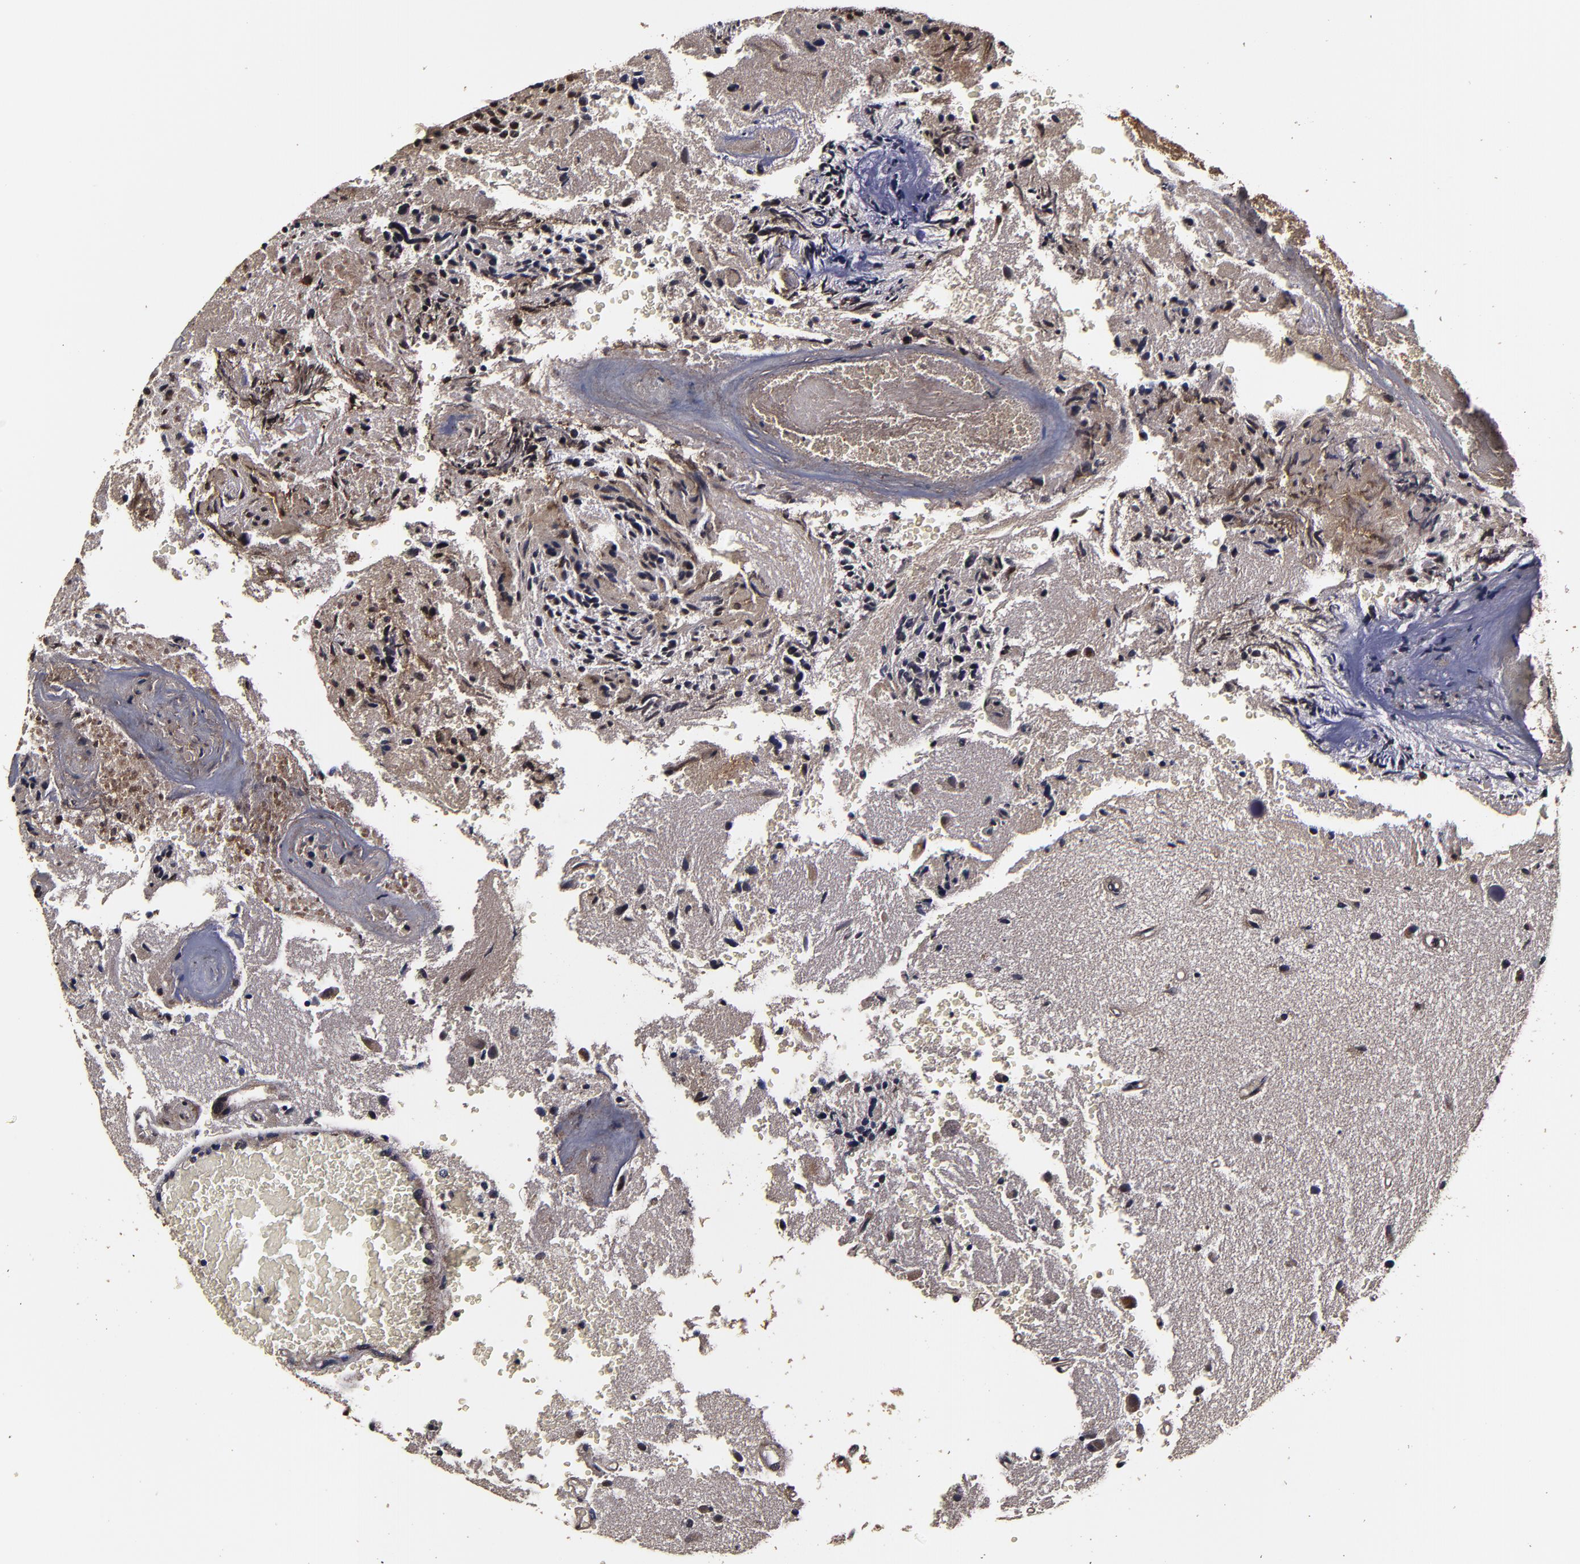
{"staining": {"intensity": "weak", "quantity": ">75%", "location": "cytoplasmic/membranous"}, "tissue": "glioma", "cell_type": "Tumor cells", "image_type": "cancer", "snomed": [{"axis": "morphology", "description": "Normal tissue, NOS"}, {"axis": "morphology", "description": "Glioma, malignant, High grade"}, {"axis": "topography", "description": "Cerebral cortex"}], "caption": "Protein expression by IHC demonstrates weak cytoplasmic/membranous expression in approximately >75% of tumor cells in malignant glioma (high-grade). (IHC, brightfield microscopy, high magnification).", "gene": "MMP15", "patient": {"sex": "male", "age": 75}}